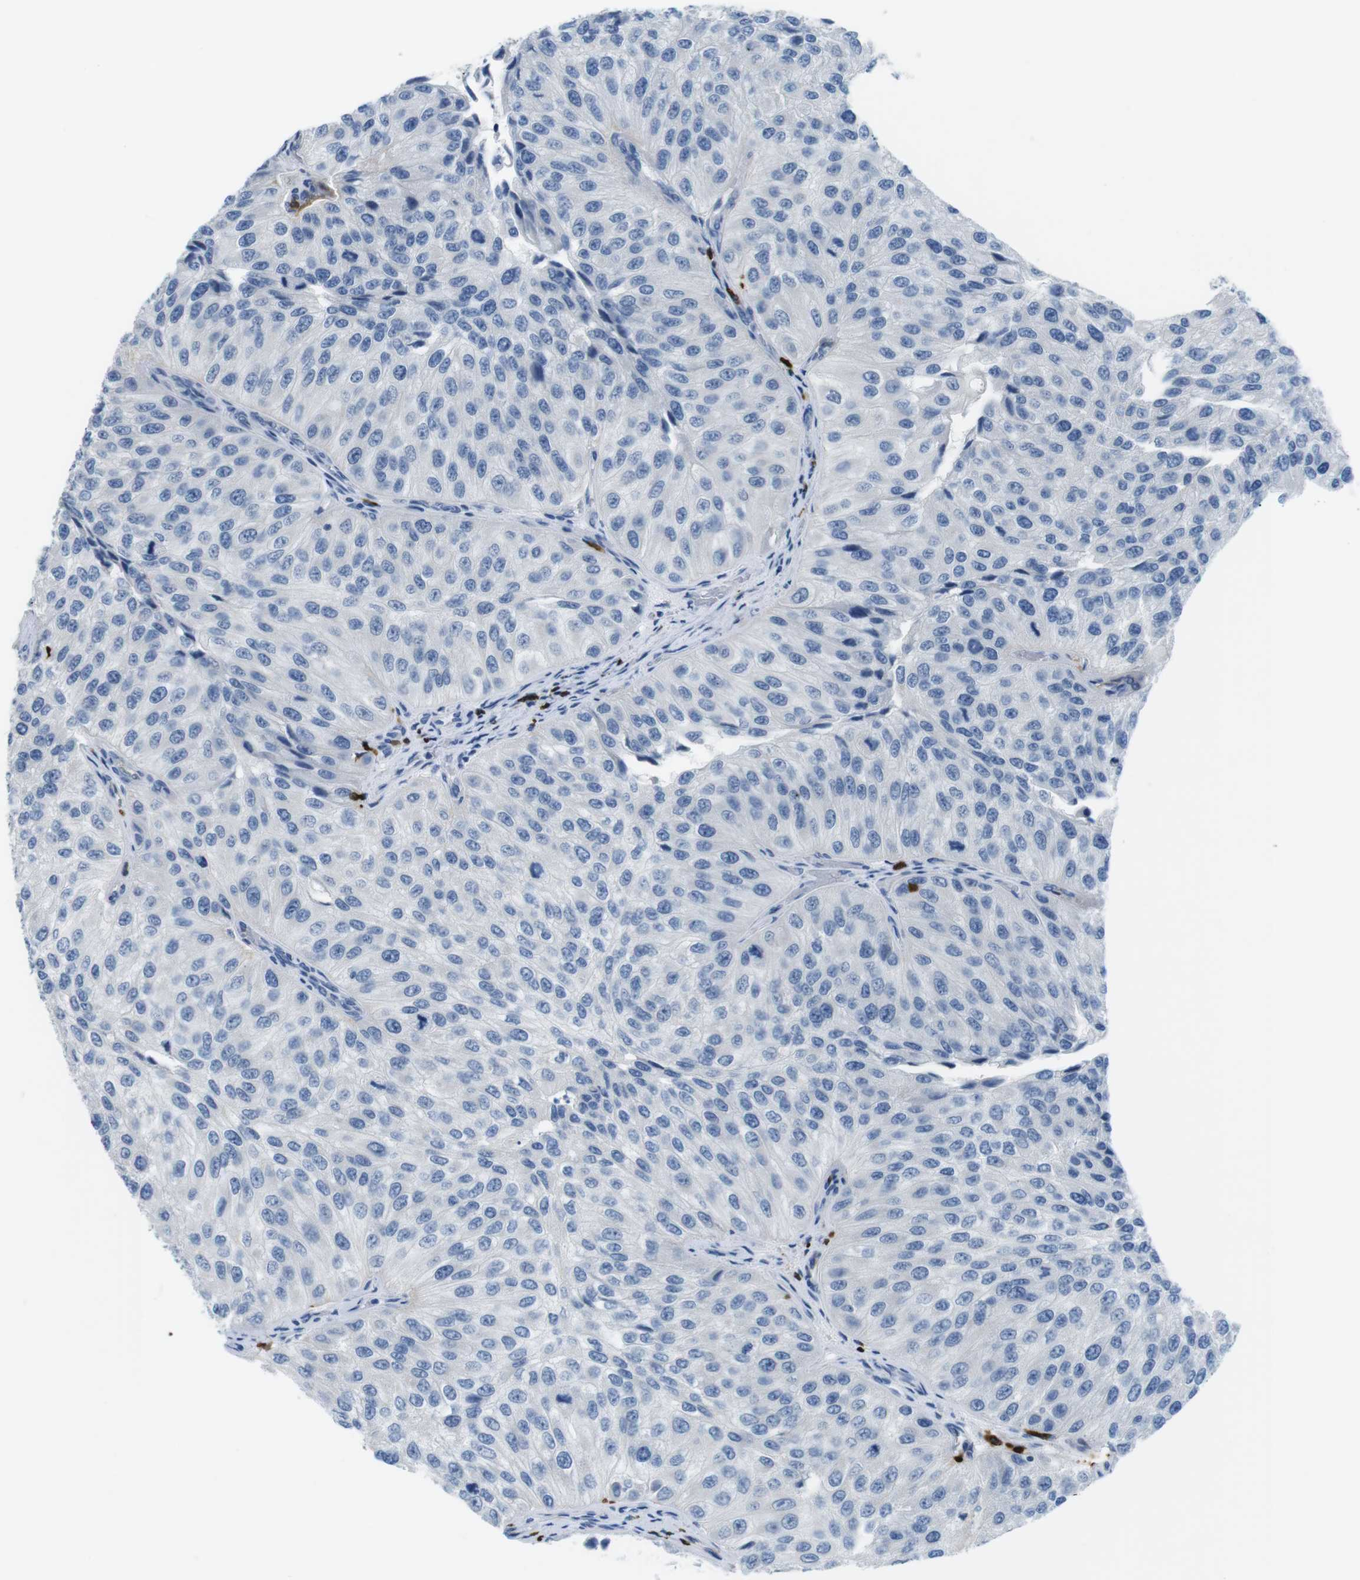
{"staining": {"intensity": "negative", "quantity": "none", "location": "none"}, "tissue": "urothelial cancer", "cell_type": "Tumor cells", "image_type": "cancer", "snomed": [{"axis": "morphology", "description": "Urothelial carcinoma, High grade"}, {"axis": "topography", "description": "Kidney"}, {"axis": "topography", "description": "Urinary bladder"}], "caption": "High magnification brightfield microscopy of urothelial cancer stained with DAB (3,3'-diaminobenzidine) (brown) and counterstained with hematoxylin (blue): tumor cells show no significant expression.", "gene": "TNFRSF4", "patient": {"sex": "male", "age": 77}}